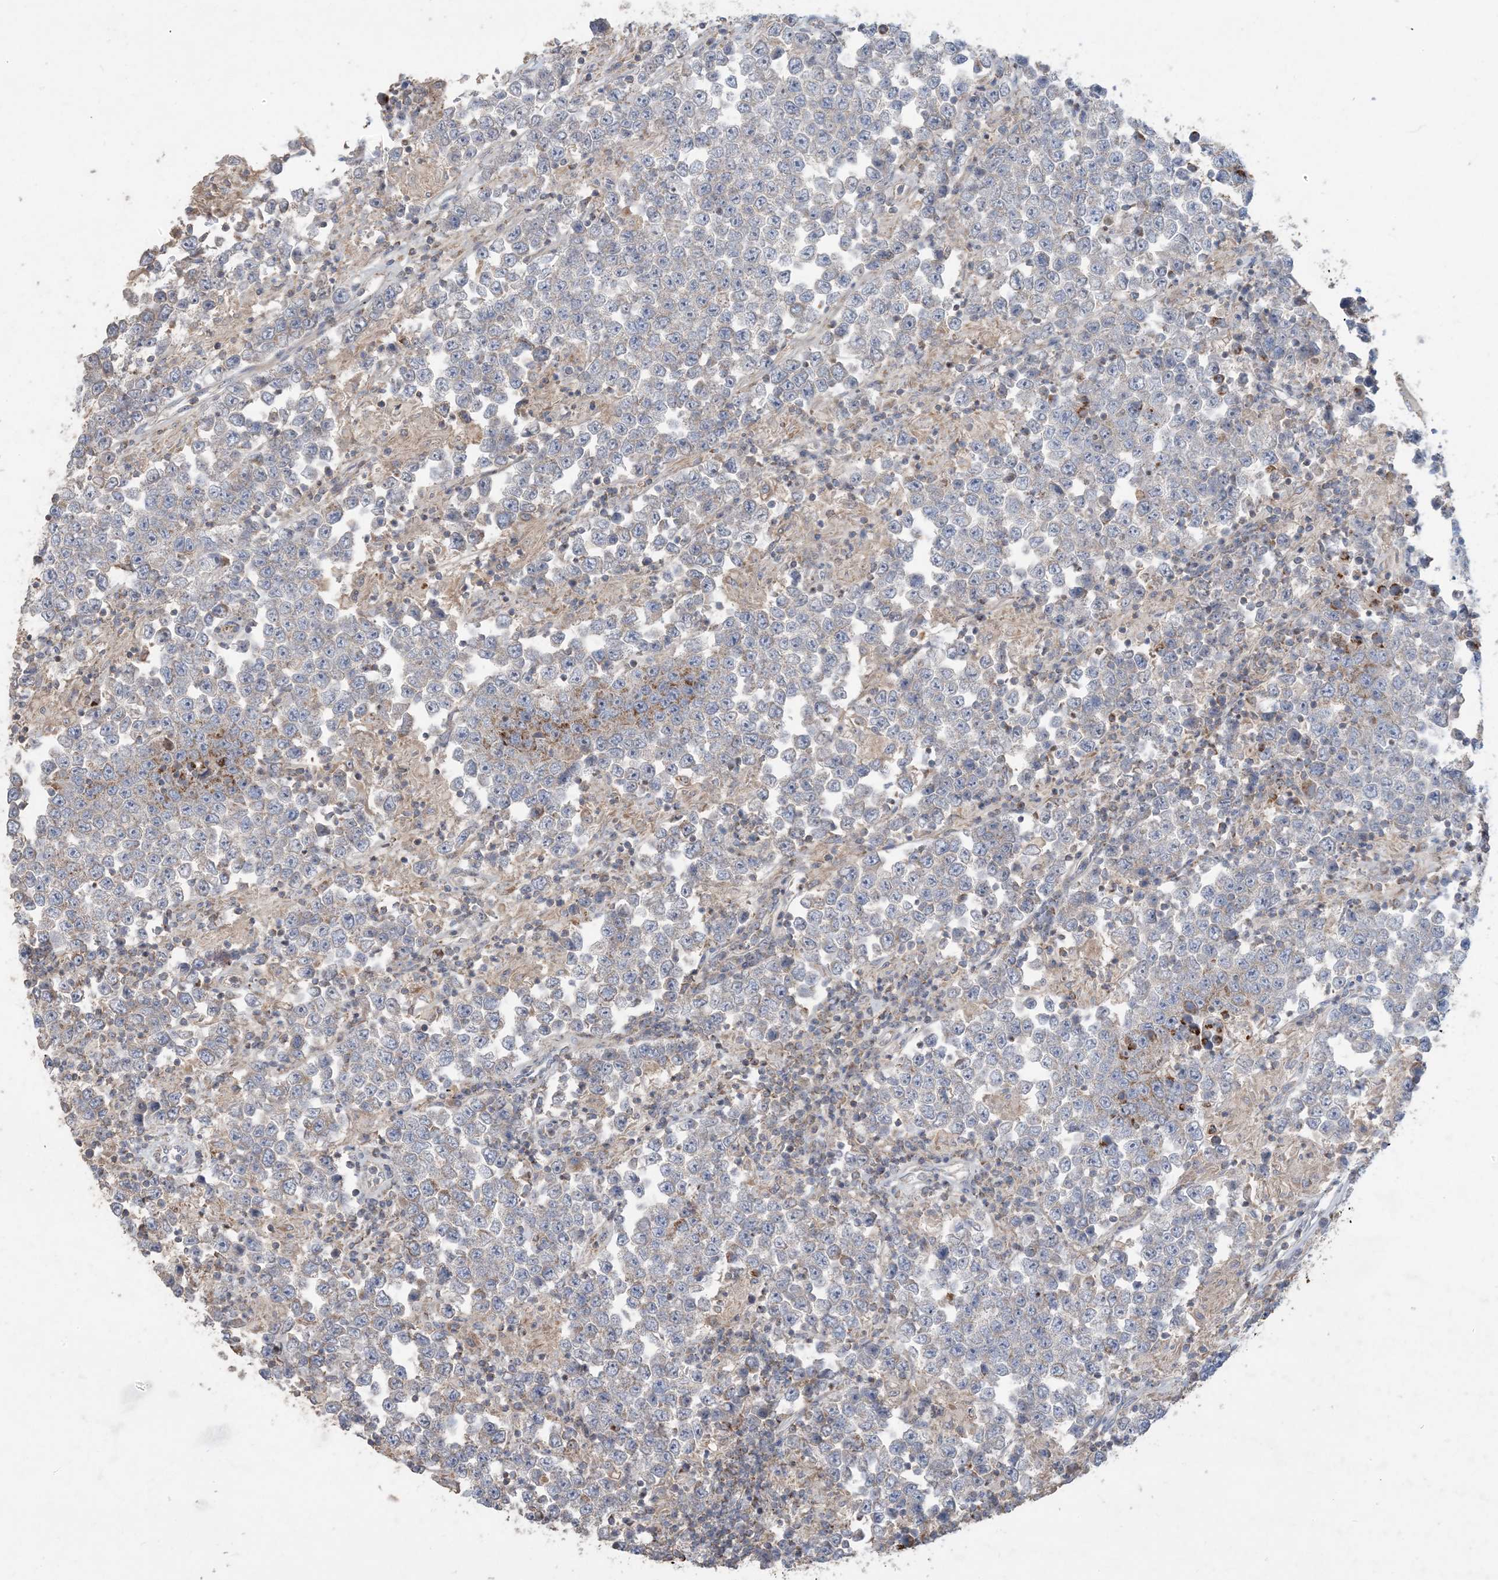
{"staining": {"intensity": "negative", "quantity": "none", "location": "none"}, "tissue": "testis cancer", "cell_type": "Tumor cells", "image_type": "cancer", "snomed": [{"axis": "morphology", "description": "Normal tissue, NOS"}, {"axis": "morphology", "description": "Urothelial carcinoma, High grade"}, {"axis": "morphology", "description": "Seminoma, NOS"}, {"axis": "morphology", "description": "Carcinoma, Embryonal, NOS"}, {"axis": "topography", "description": "Urinary bladder"}, {"axis": "topography", "description": "Testis"}], "caption": "Immunohistochemistry of human seminoma (testis) displays no staining in tumor cells.", "gene": "ECHDC1", "patient": {"sex": "male", "age": 41}}